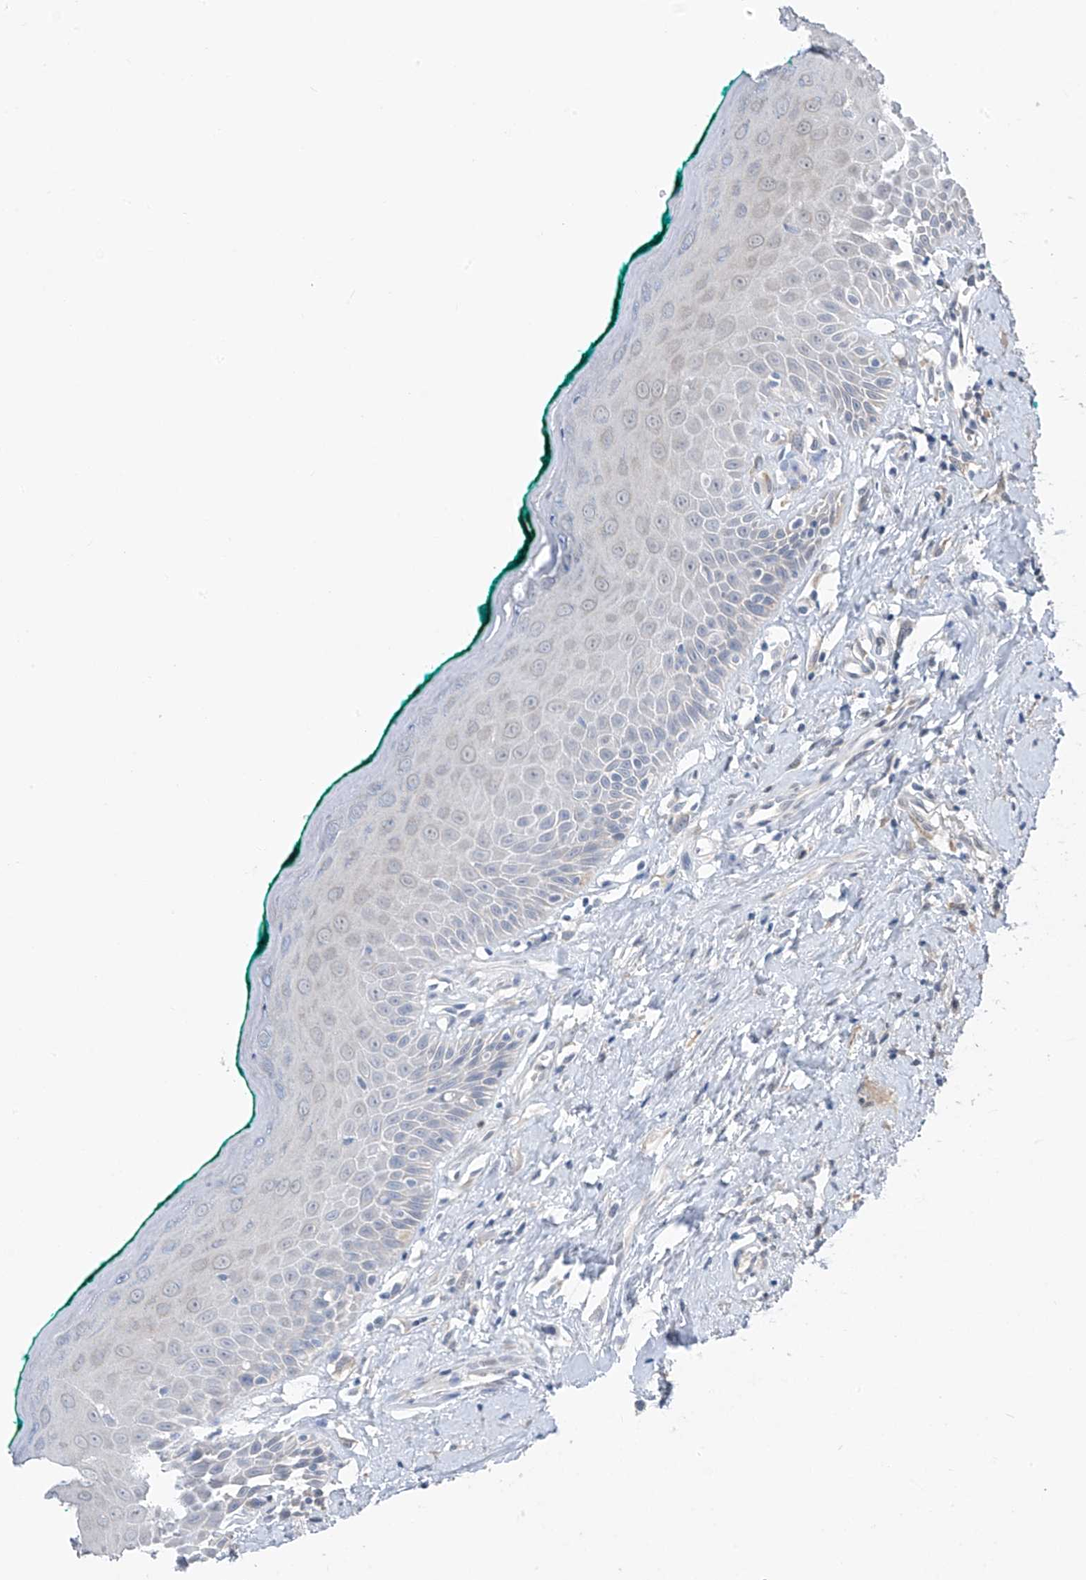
{"staining": {"intensity": "negative", "quantity": "none", "location": "none"}, "tissue": "oral mucosa", "cell_type": "Squamous epithelial cells", "image_type": "normal", "snomed": [{"axis": "morphology", "description": "Normal tissue, NOS"}, {"axis": "topography", "description": "Oral tissue"}], "caption": "Squamous epithelial cells are negative for protein expression in unremarkable human oral mucosa. Nuclei are stained in blue.", "gene": "CYP4V2", "patient": {"sex": "female", "age": 70}}